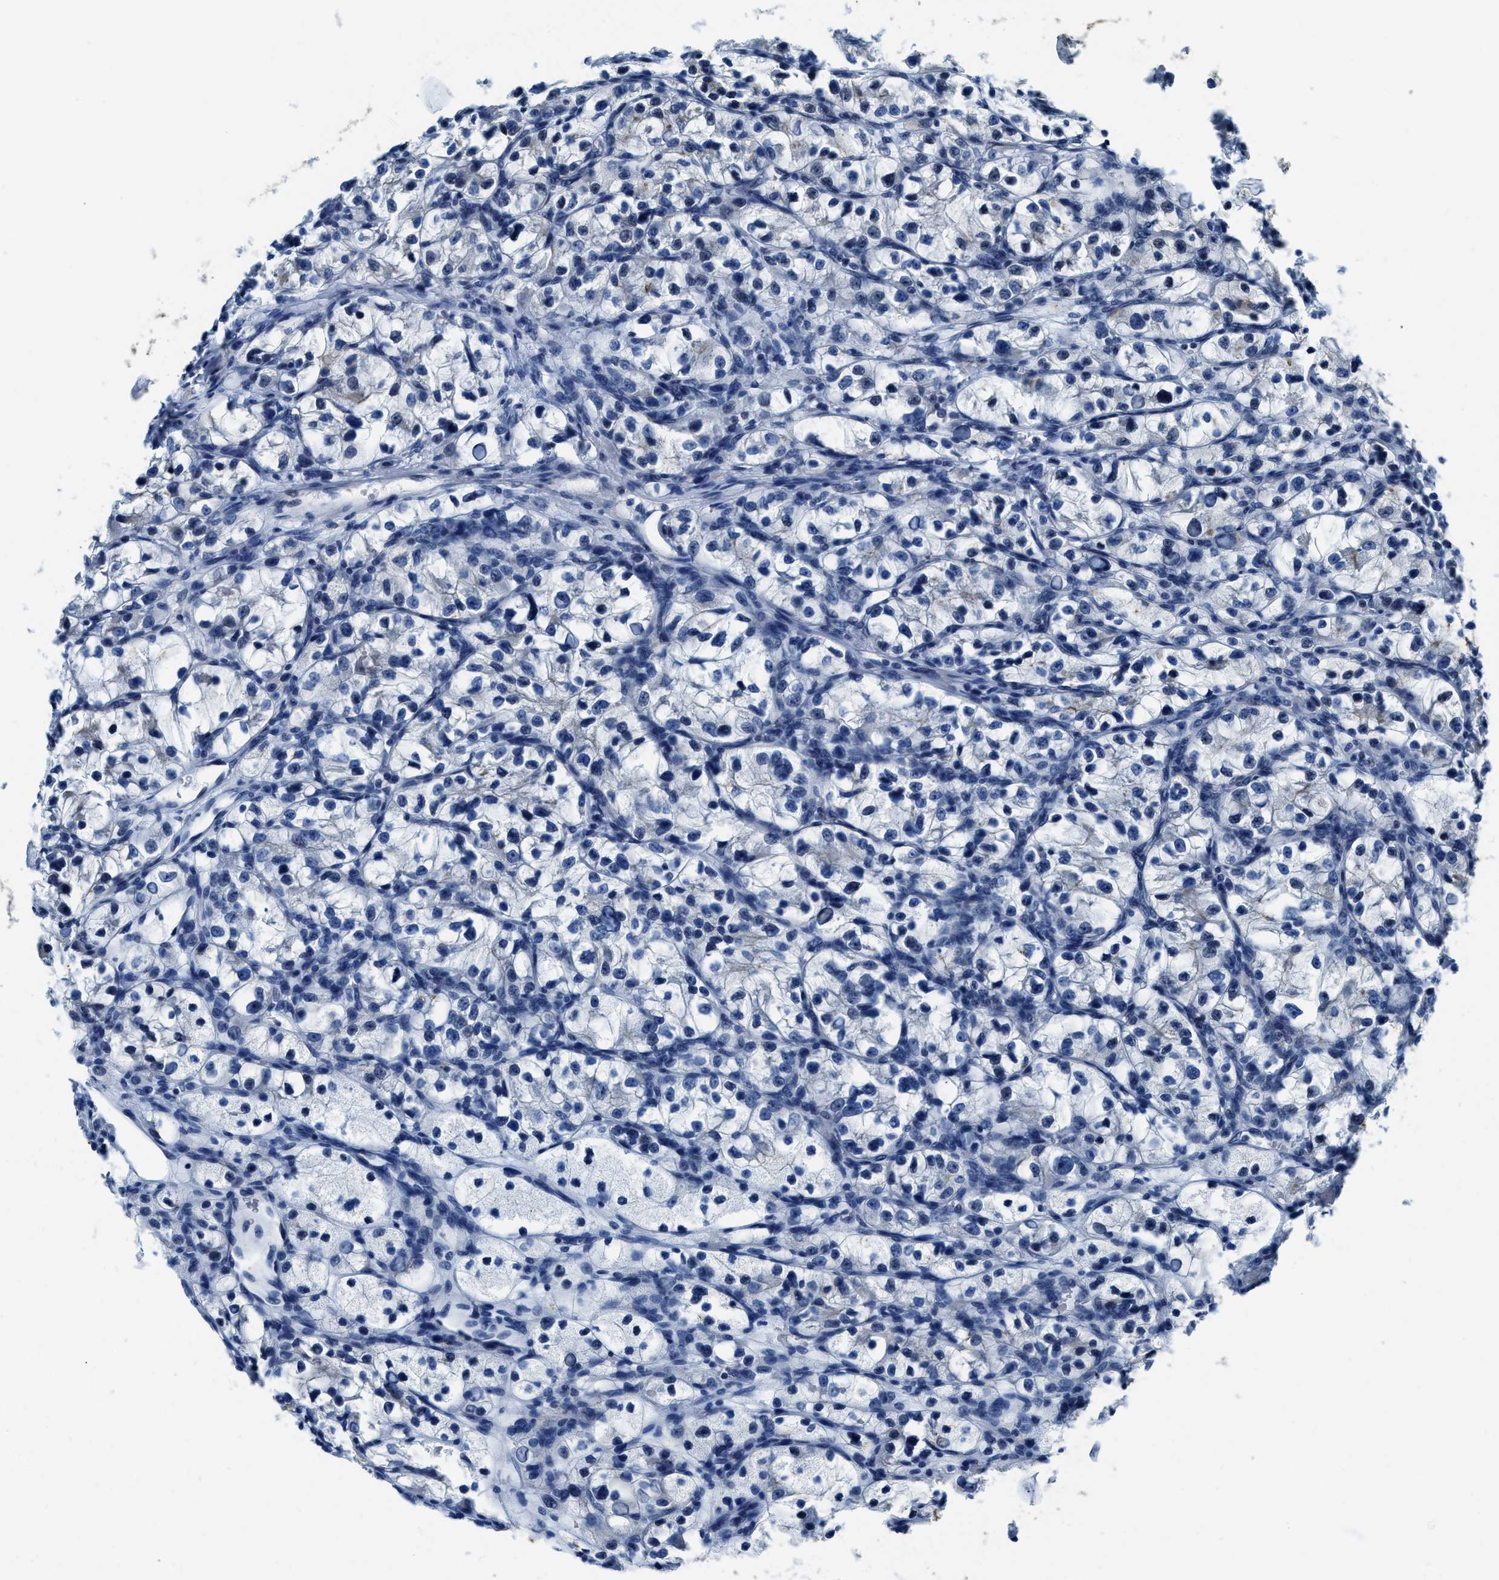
{"staining": {"intensity": "negative", "quantity": "none", "location": "none"}, "tissue": "renal cancer", "cell_type": "Tumor cells", "image_type": "cancer", "snomed": [{"axis": "morphology", "description": "Adenocarcinoma, NOS"}, {"axis": "topography", "description": "Kidney"}], "caption": "DAB (3,3'-diaminobenzidine) immunohistochemical staining of human renal cancer displays no significant positivity in tumor cells.", "gene": "ASZ1", "patient": {"sex": "female", "age": 57}}